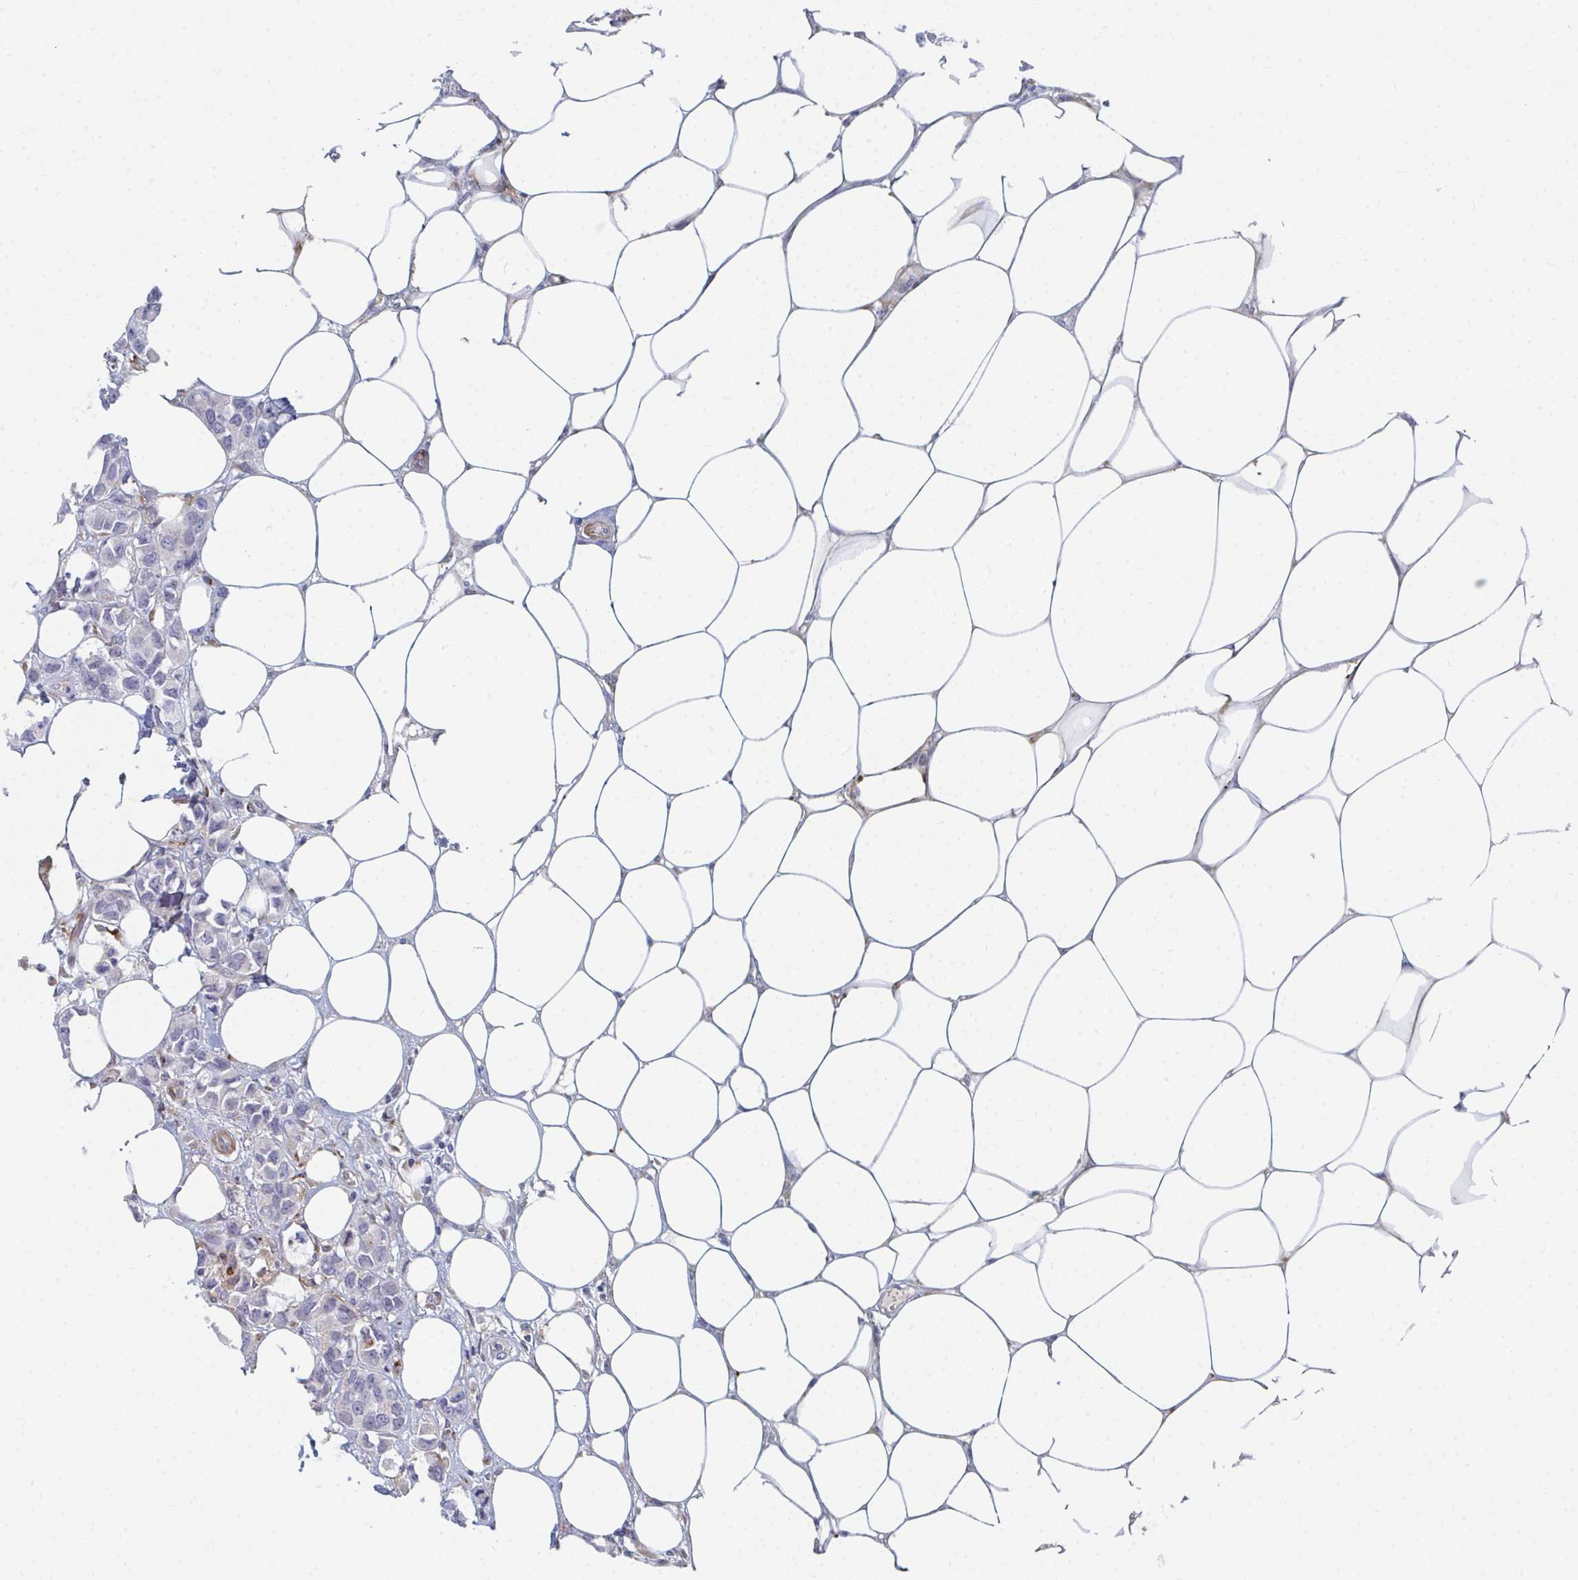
{"staining": {"intensity": "negative", "quantity": "none", "location": "none"}, "tissue": "breast cancer", "cell_type": "Tumor cells", "image_type": "cancer", "snomed": [{"axis": "morphology", "description": "Lobular carcinoma"}, {"axis": "topography", "description": "Breast"}], "caption": "Tumor cells are negative for protein expression in human lobular carcinoma (breast). Nuclei are stained in blue.", "gene": "PSMG1", "patient": {"sex": "female", "age": 91}}